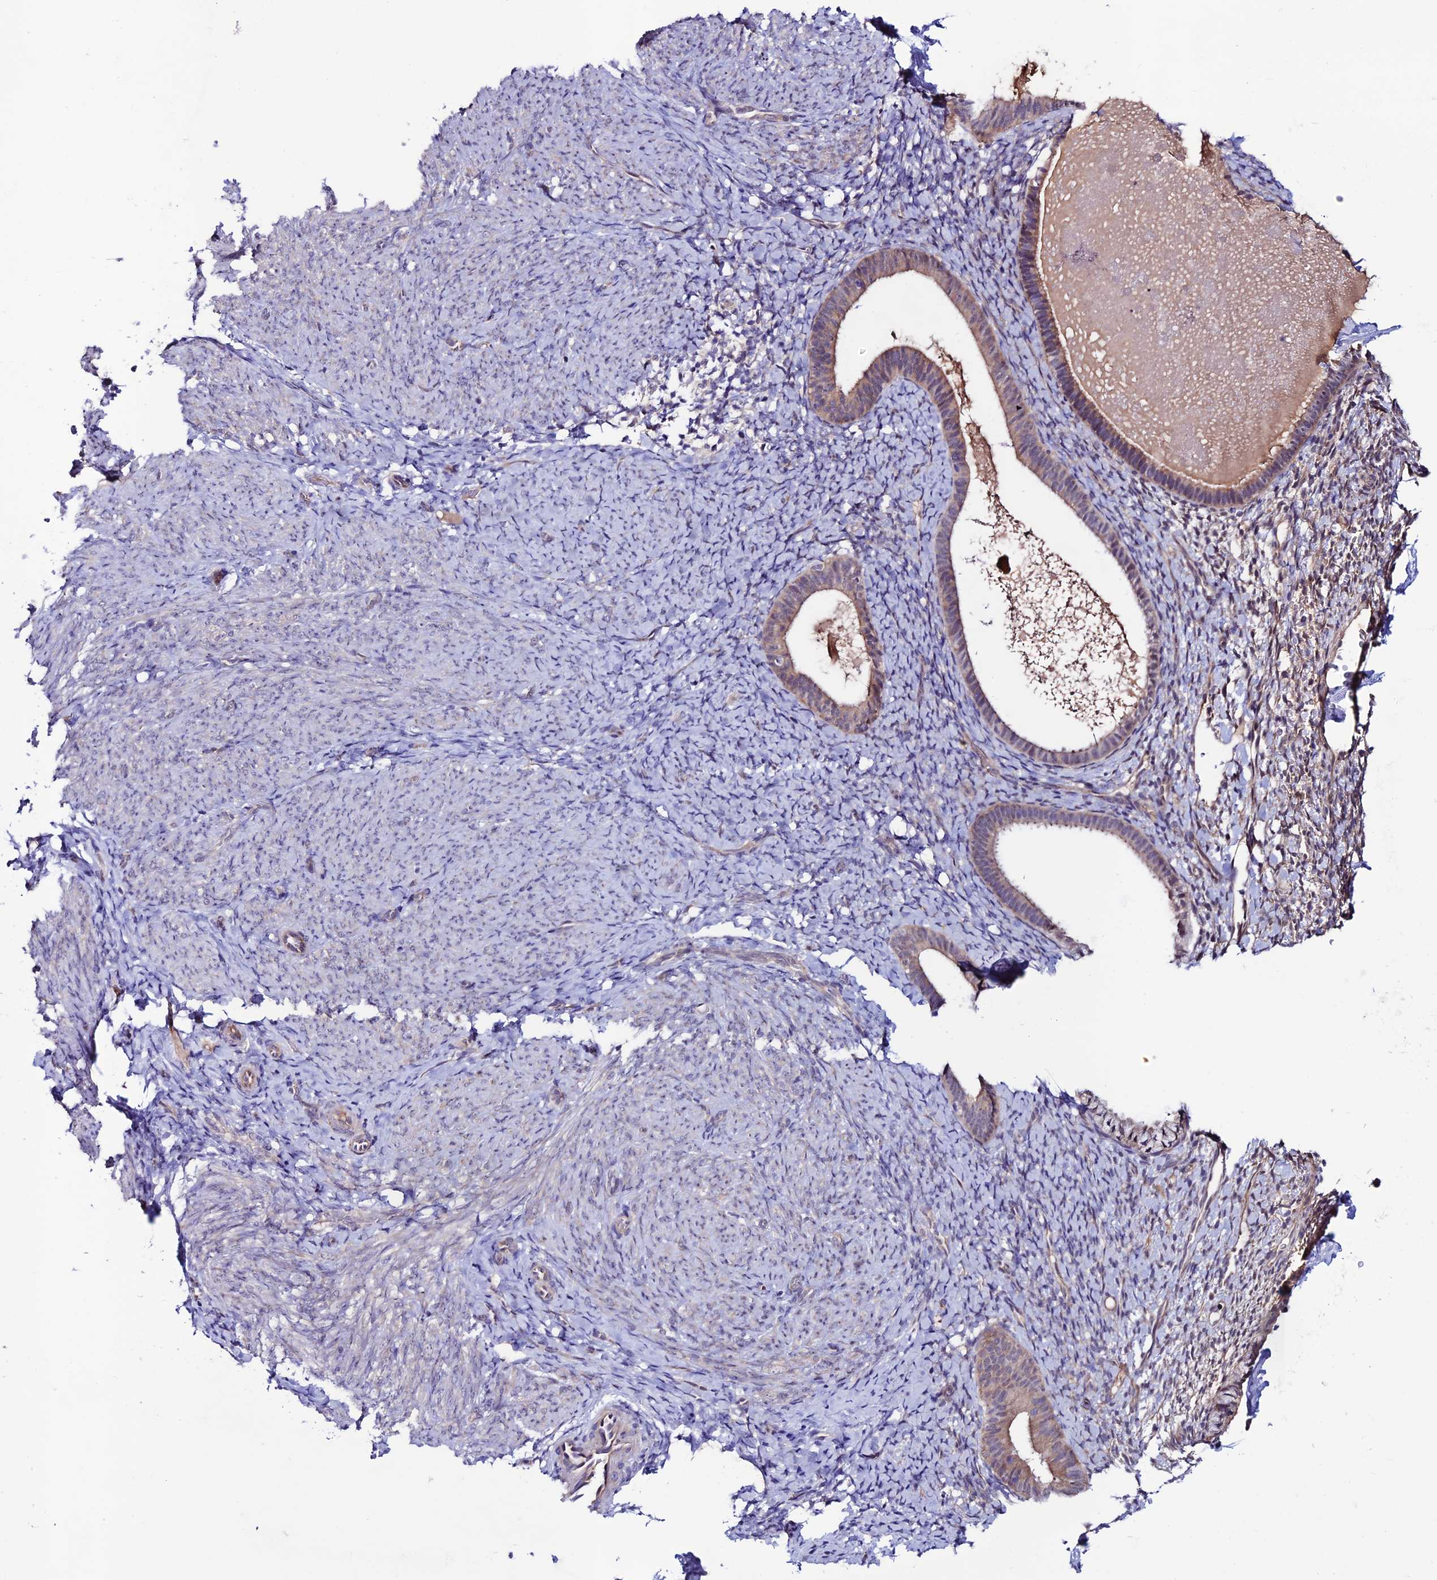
{"staining": {"intensity": "weak", "quantity": "<25%", "location": "cytoplasmic/membranous"}, "tissue": "endometrium", "cell_type": "Cells in endometrial stroma", "image_type": "normal", "snomed": [{"axis": "morphology", "description": "Normal tissue, NOS"}, {"axis": "topography", "description": "Endometrium"}], "caption": "A photomicrograph of endometrium stained for a protein displays no brown staining in cells in endometrial stroma. (Stains: DAB (3,3'-diaminobenzidine) immunohistochemistry with hematoxylin counter stain, Microscopy: brightfield microscopy at high magnification).", "gene": "FZD8", "patient": {"sex": "female", "age": 65}}